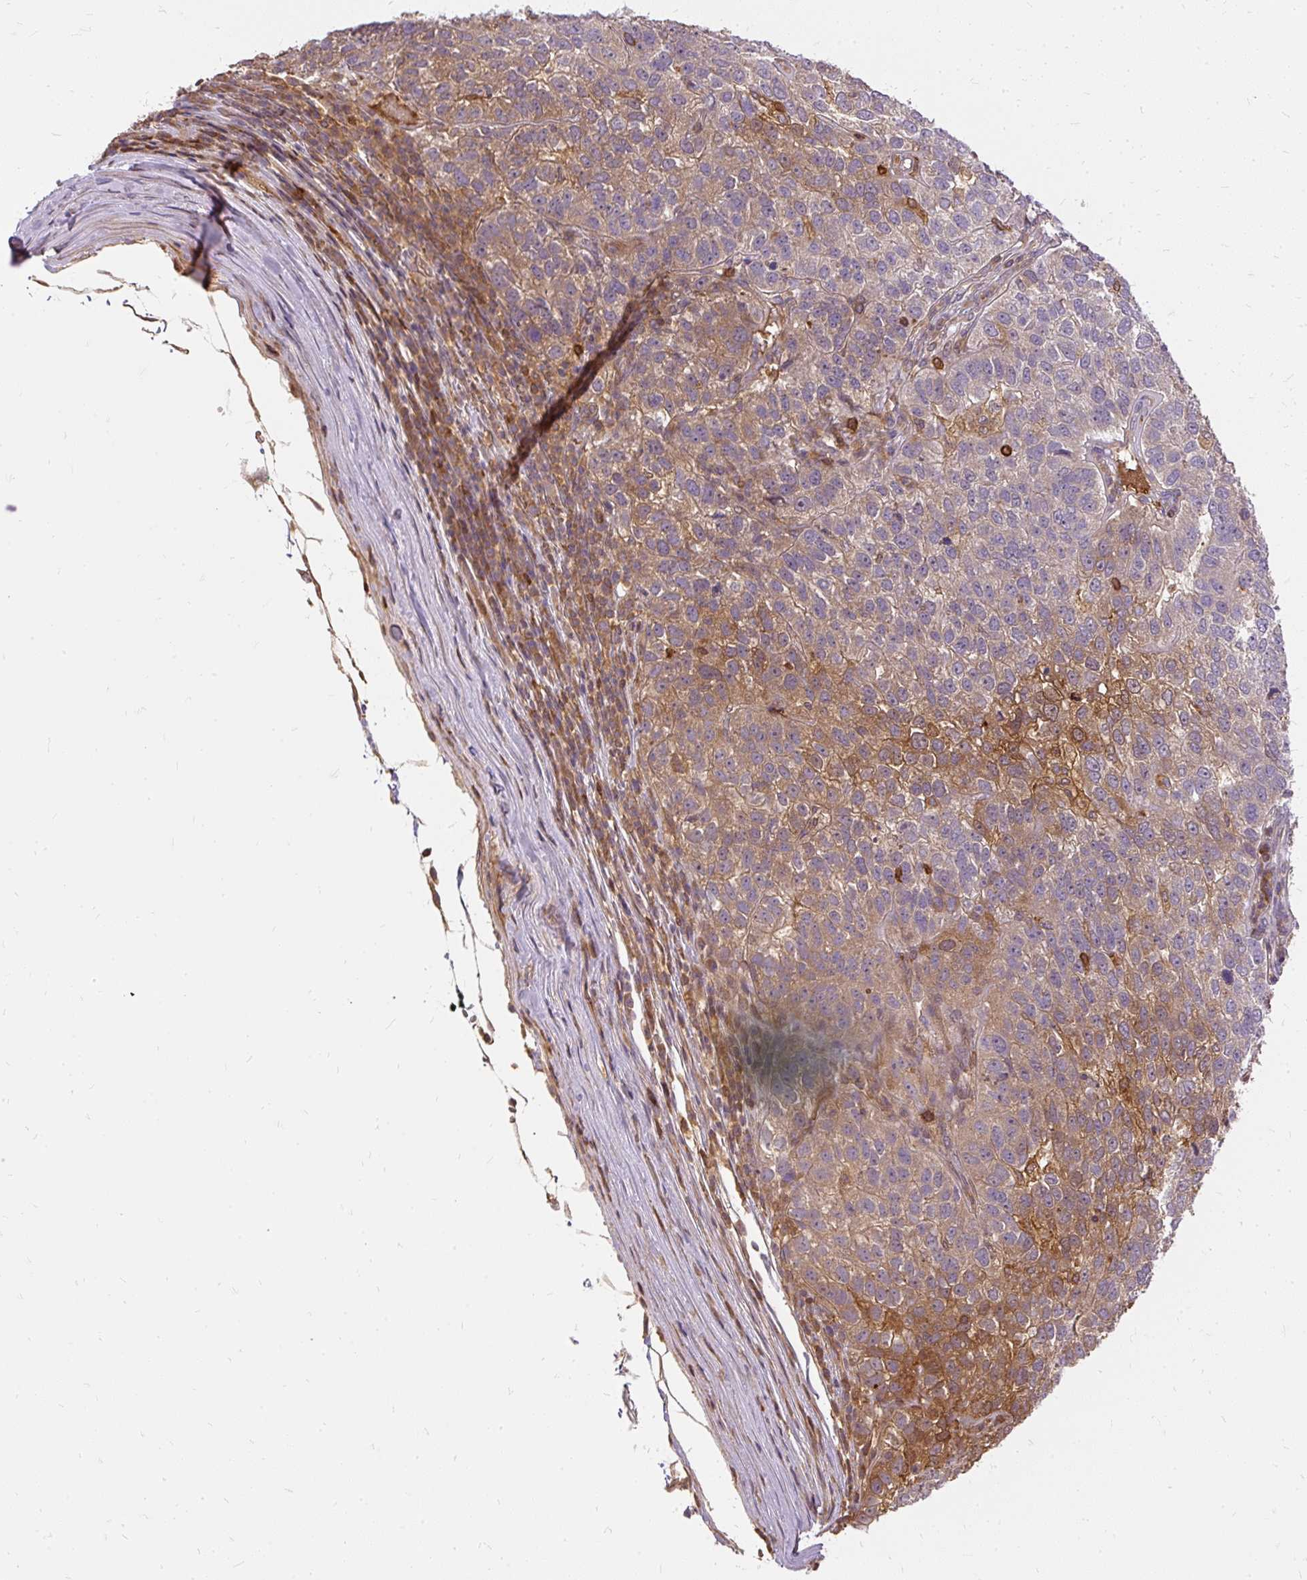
{"staining": {"intensity": "moderate", "quantity": "<25%", "location": "cytoplasmic/membranous"}, "tissue": "pancreatic cancer", "cell_type": "Tumor cells", "image_type": "cancer", "snomed": [{"axis": "morphology", "description": "Adenocarcinoma, NOS"}, {"axis": "topography", "description": "Pancreas"}], "caption": "Protein analysis of adenocarcinoma (pancreatic) tissue shows moderate cytoplasmic/membranous staining in about <25% of tumor cells. (Stains: DAB in brown, nuclei in blue, Microscopy: brightfield microscopy at high magnification).", "gene": "AP5S1", "patient": {"sex": "female", "age": 61}}